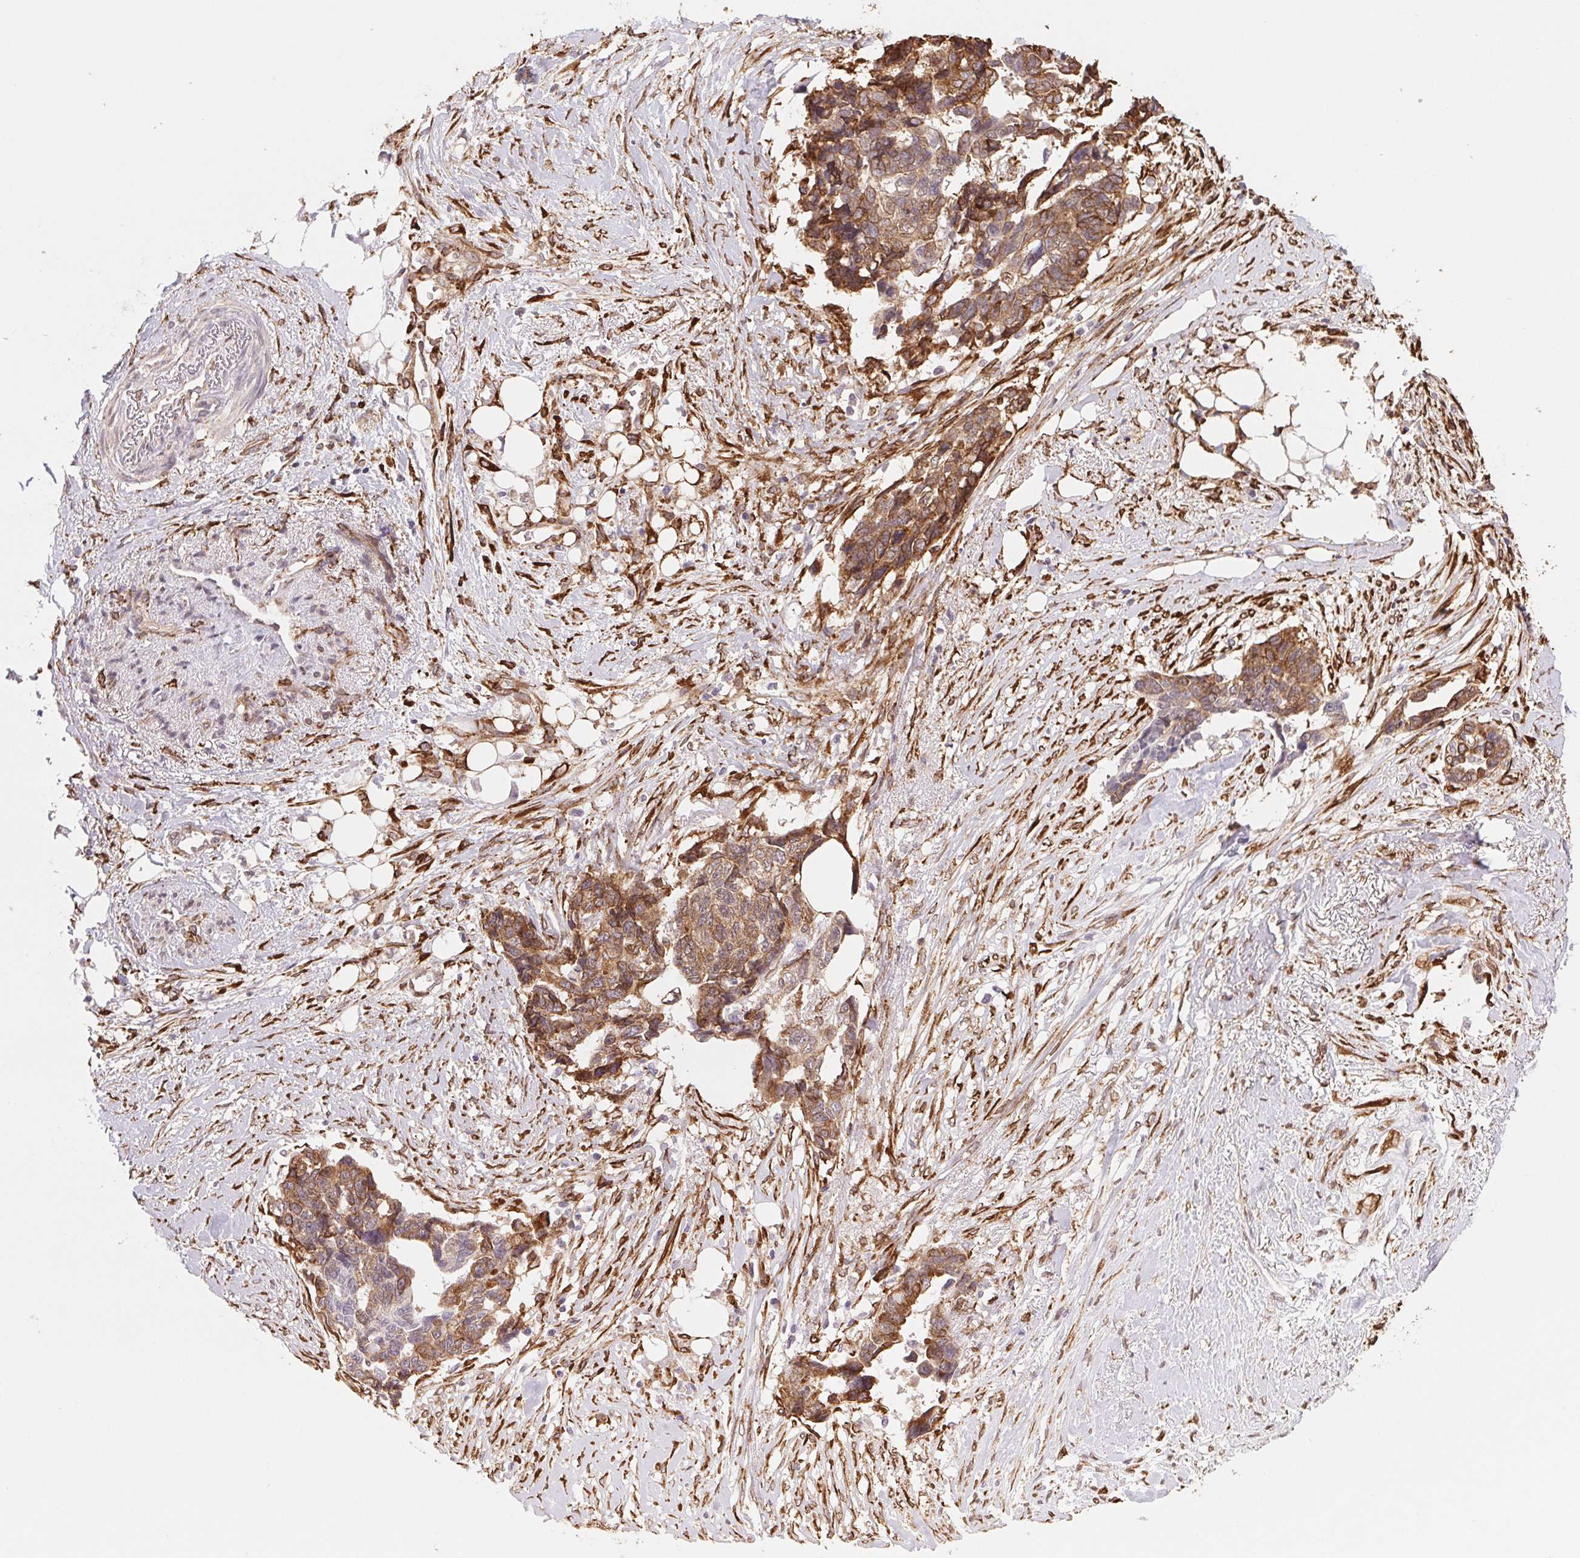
{"staining": {"intensity": "moderate", "quantity": ">75%", "location": "cytoplasmic/membranous"}, "tissue": "ovarian cancer", "cell_type": "Tumor cells", "image_type": "cancer", "snomed": [{"axis": "morphology", "description": "Cystadenocarcinoma, serous, NOS"}, {"axis": "topography", "description": "Ovary"}], "caption": "Moderate cytoplasmic/membranous expression for a protein is identified in about >75% of tumor cells of serous cystadenocarcinoma (ovarian) using immunohistochemistry (IHC).", "gene": "FKBP10", "patient": {"sex": "female", "age": 69}}